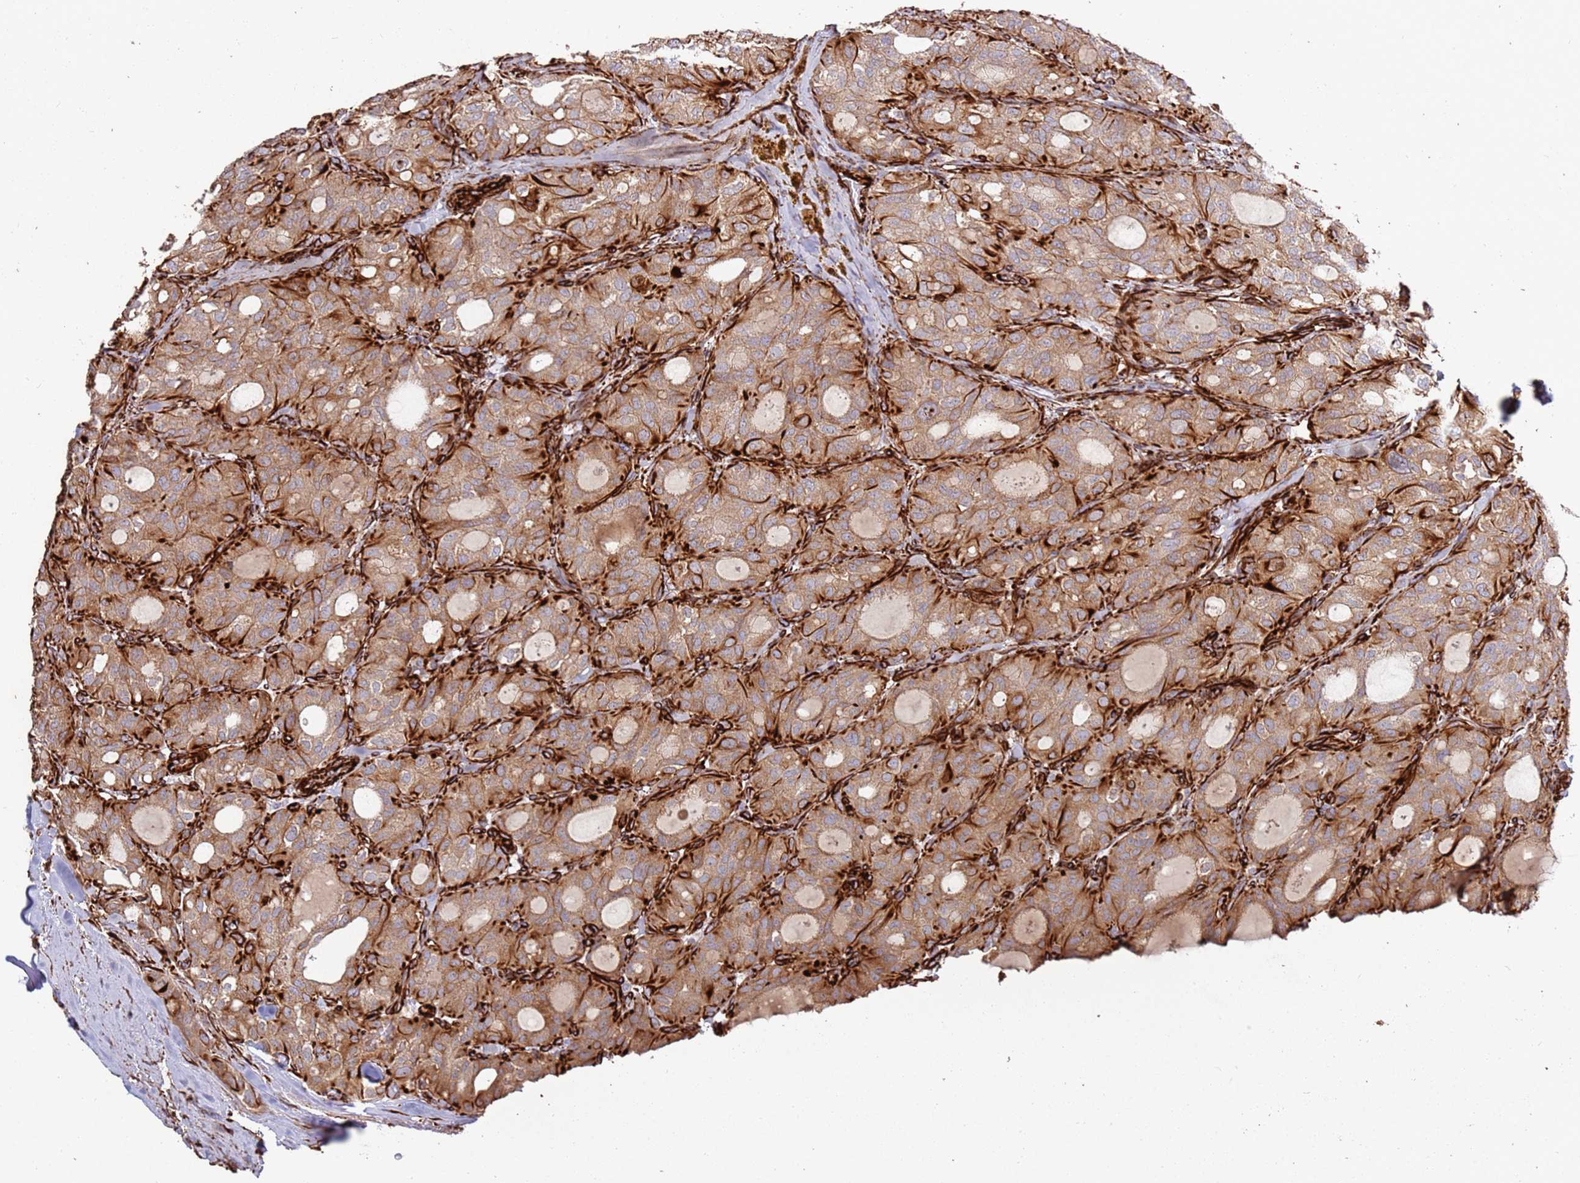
{"staining": {"intensity": "moderate", "quantity": ">75%", "location": "cytoplasmic/membranous"}, "tissue": "thyroid cancer", "cell_type": "Tumor cells", "image_type": "cancer", "snomed": [{"axis": "morphology", "description": "Follicular adenoma carcinoma, NOS"}, {"axis": "topography", "description": "Thyroid gland"}], "caption": "The image shows staining of thyroid cancer, revealing moderate cytoplasmic/membranous protein positivity (brown color) within tumor cells.", "gene": "MRGPRE", "patient": {"sex": "male", "age": 75}}